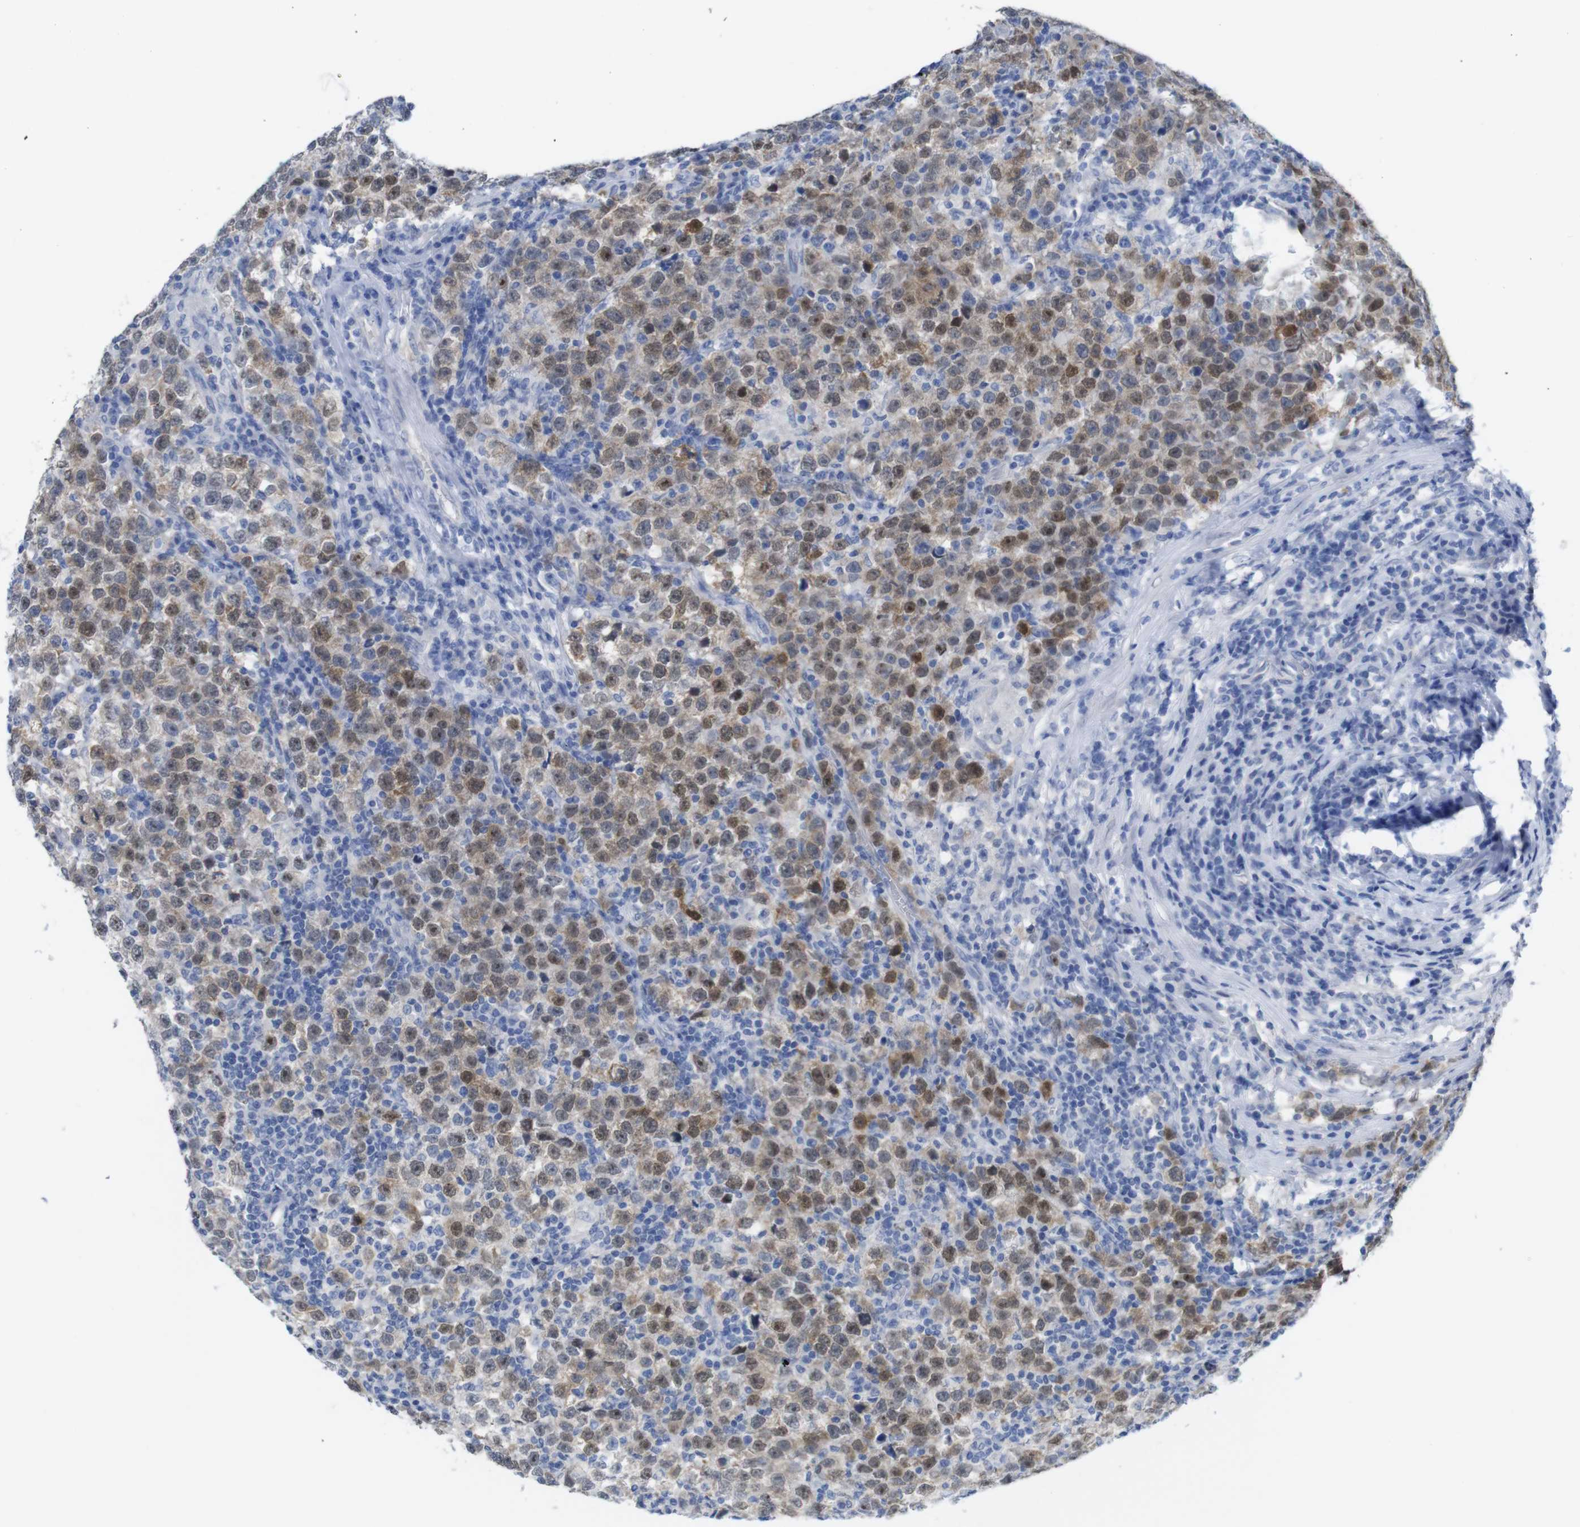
{"staining": {"intensity": "moderate", "quantity": ">75%", "location": "cytoplasmic/membranous,nuclear"}, "tissue": "testis cancer", "cell_type": "Tumor cells", "image_type": "cancer", "snomed": [{"axis": "morphology", "description": "Seminoma, NOS"}, {"axis": "topography", "description": "Testis"}], "caption": "Testis cancer (seminoma) was stained to show a protein in brown. There is medium levels of moderate cytoplasmic/membranous and nuclear positivity in about >75% of tumor cells. (DAB IHC, brown staining for protein, blue staining for nuclei).", "gene": "PNMA1", "patient": {"sex": "male", "age": 43}}